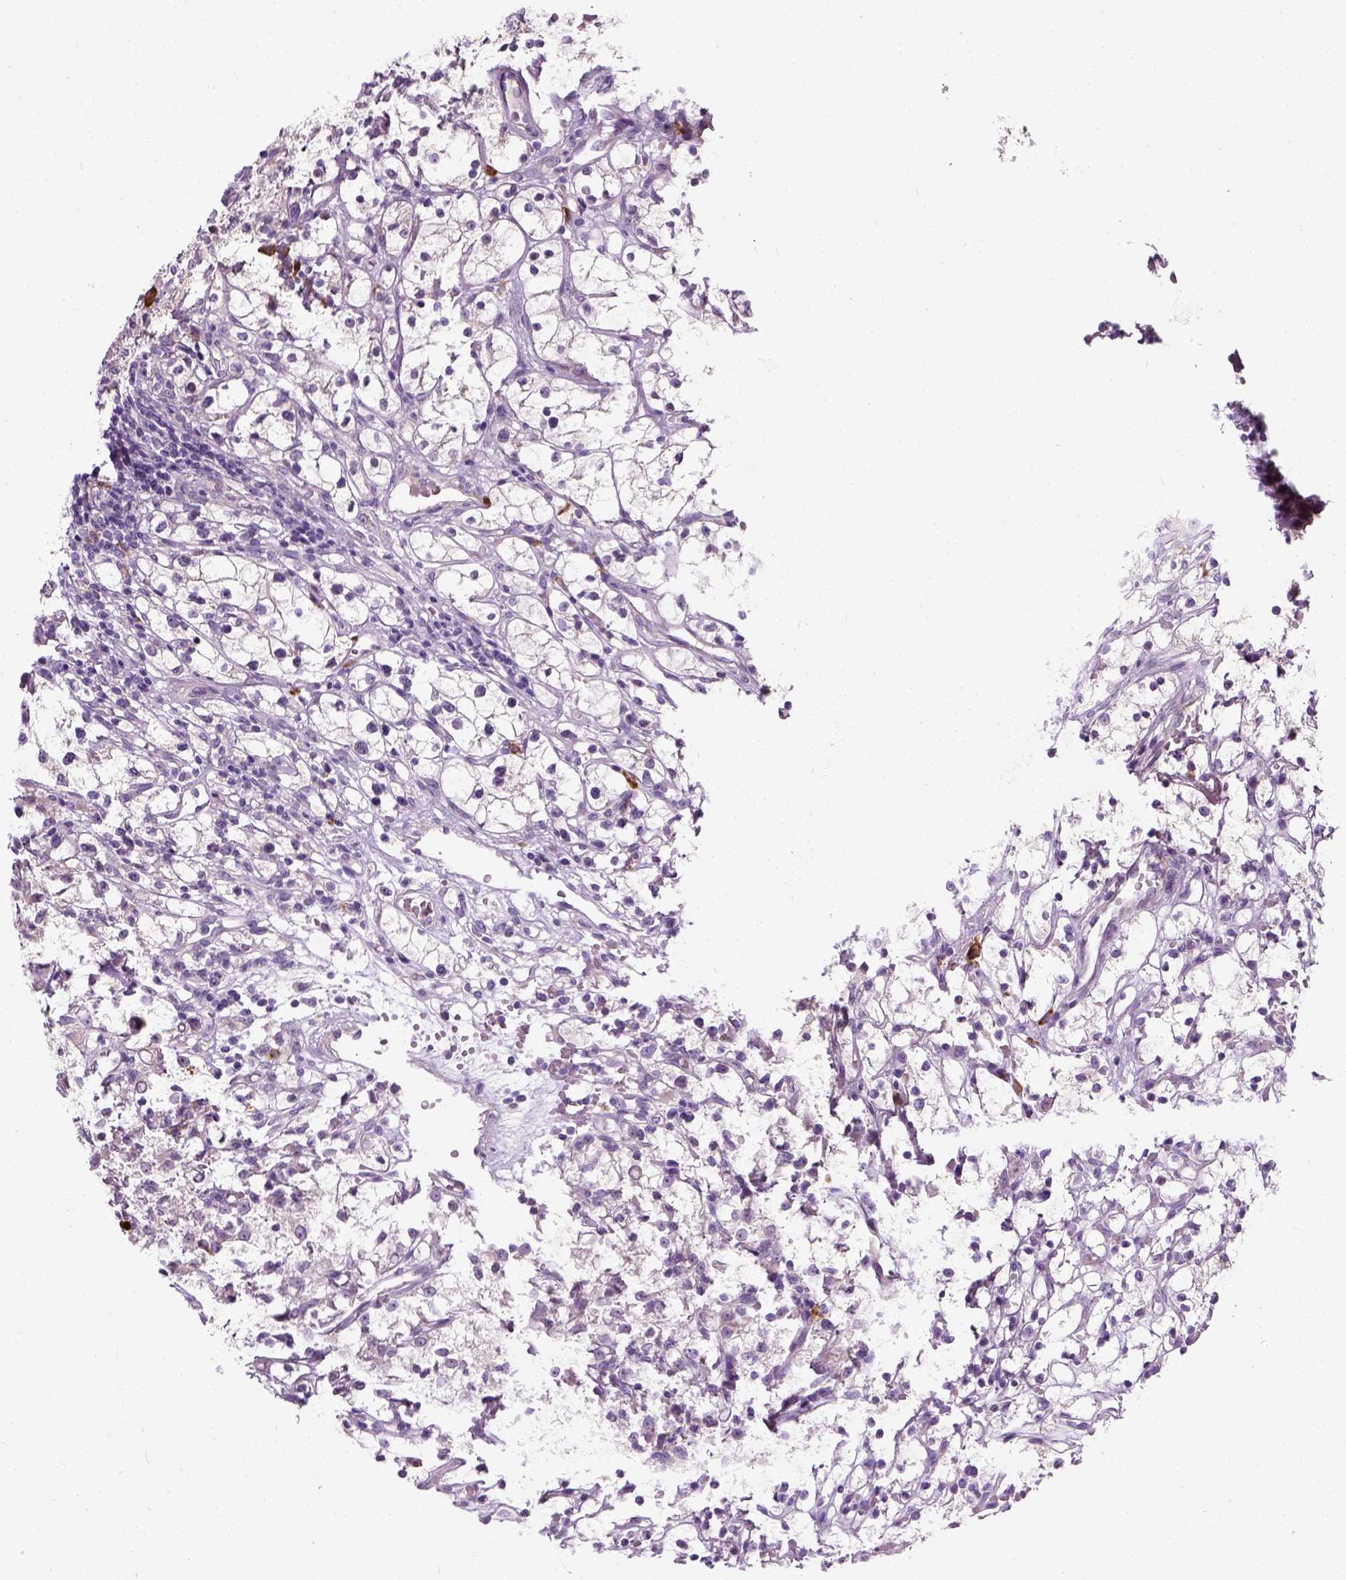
{"staining": {"intensity": "negative", "quantity": "none", "location": "none"}, "tissue": "renal cancer", "cell_type": "Tumor cells", "image_type": "cancer", "snomed": [{"axis": "morphology", "description": "Adenocarcinoma, NOS"}, {"axis": "topography", "description": "Kidney"}], "caption": "A histopathology image of renal cancer stained for a protein exhibits no brown staining in tumor cells. (DAB (3,3'-diaminobenzidine) immunohistochemistry (IHC), high magnification).", "gene": "TRIM72", "patient": {"sex": "female", "age": 59}}